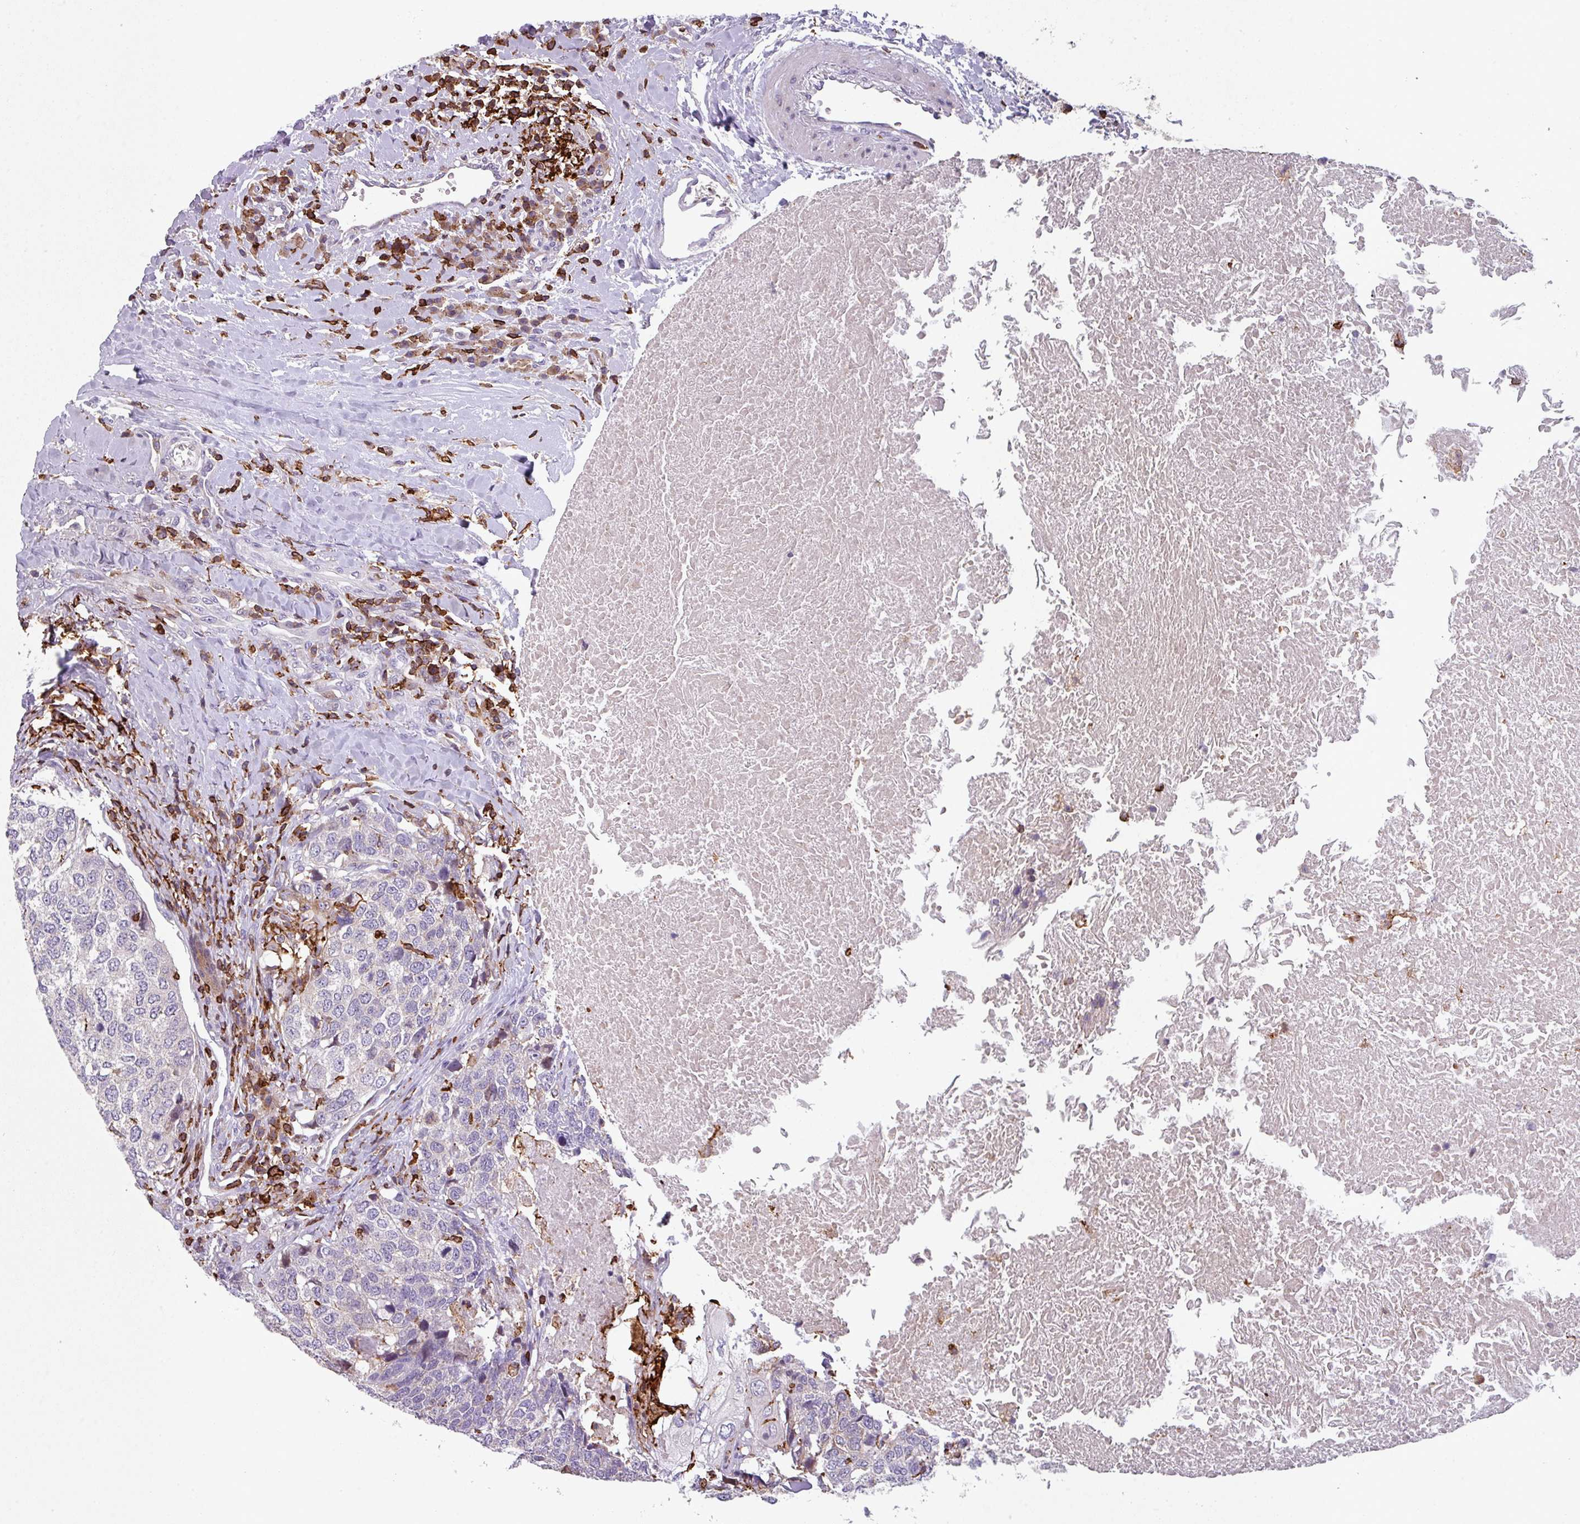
{"staining": {"intensity": "negative", "quantity": "none", "location": "none"}, "tissue": "head and neck cancer", "cell_type": "Tumor cells", "image_type": "cancer", "snomed": [{"axis": "morphology", "description": "Squamous cell carcinoma, NOS"}, {"axis": "morphology", "description": "Squamous cell carcinoma, metastatic, NOS"}, {"axis": "topography", "description": "Lymph node"}, {"axis": "topography", "description": "Head-Neck"}], "caption": "A photomicrograph of human head and neck cancer is negative for staining in tumor cells. (DAB IHC, high magnification).", "gene": "NEDD9", "patient": {"sex": "male", "age": 62}}